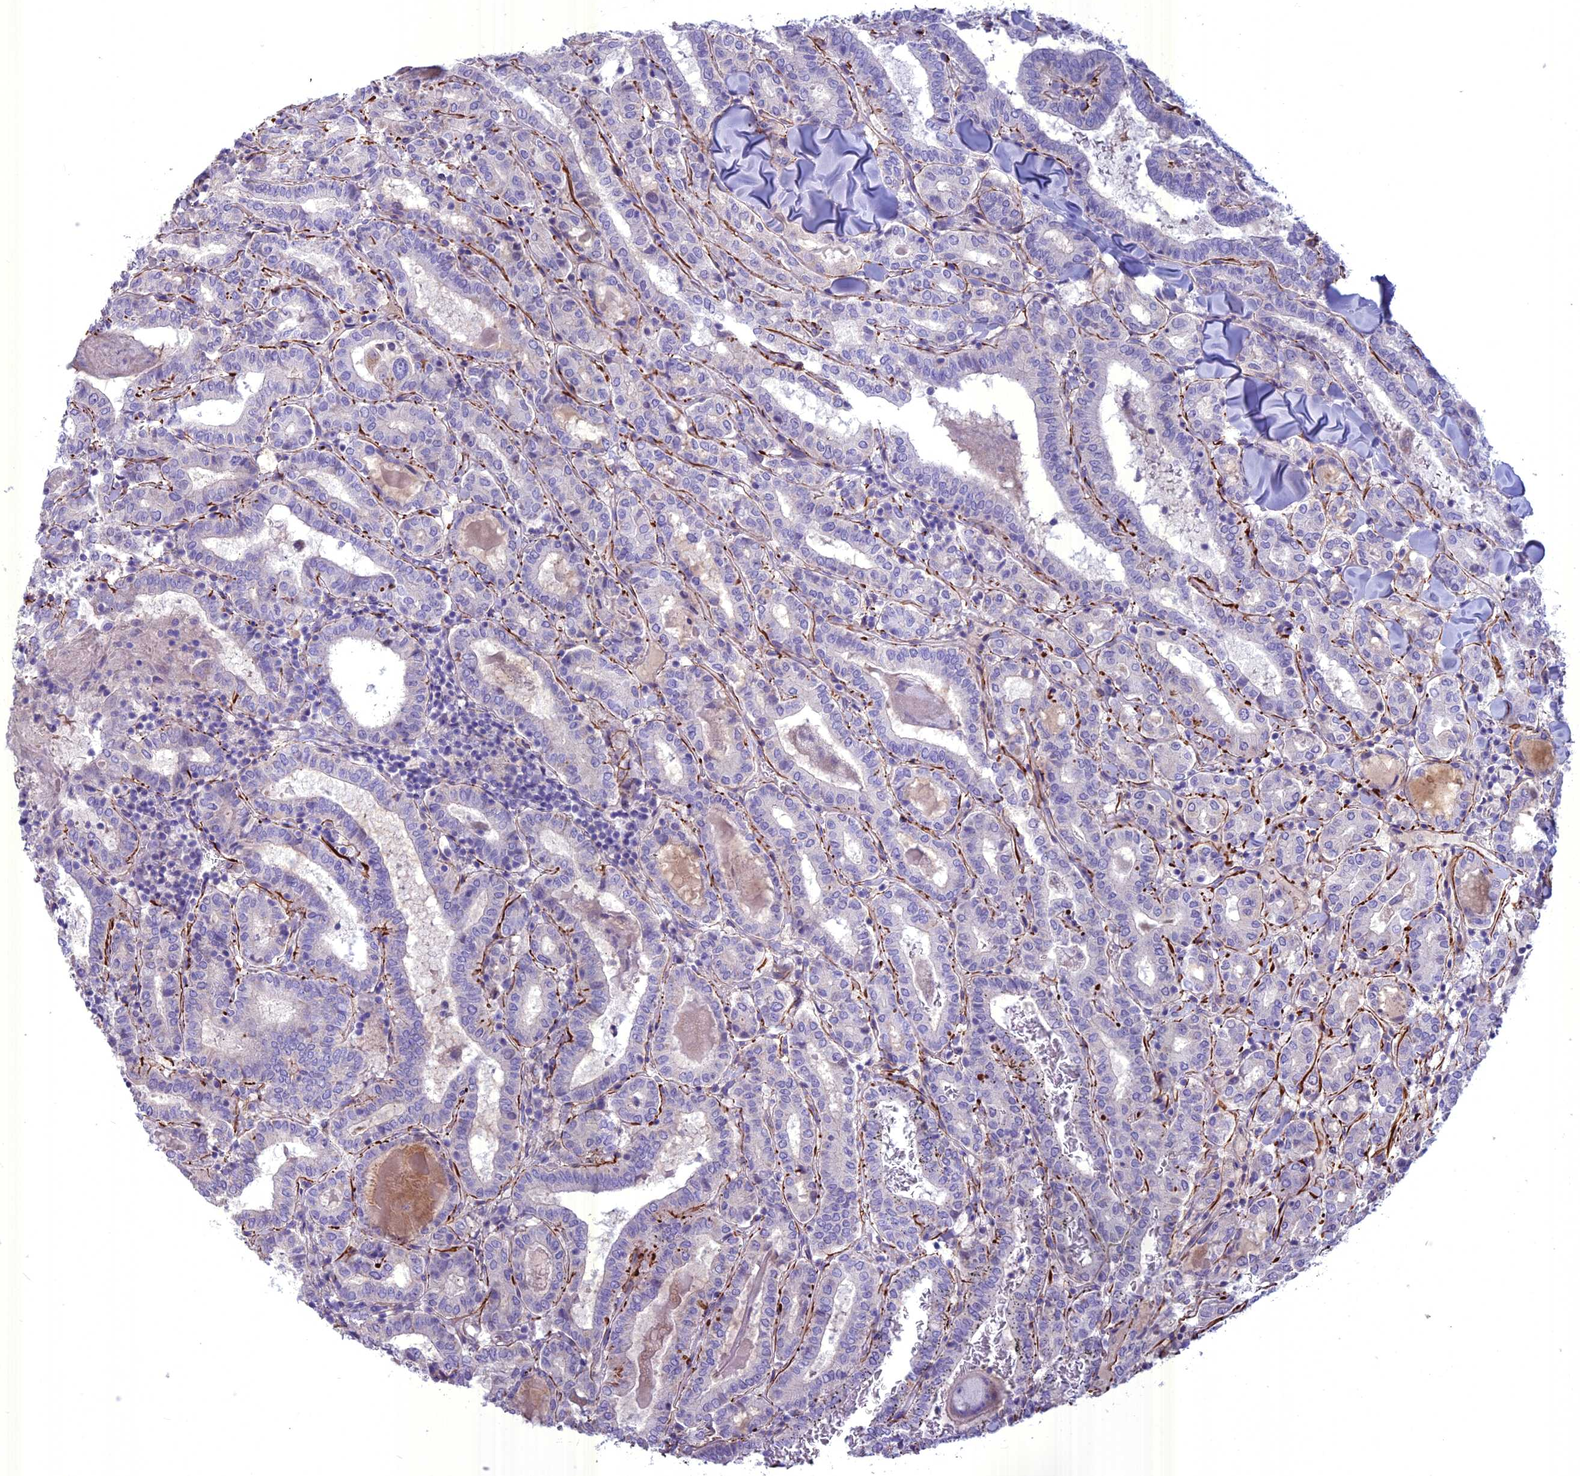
{"staining": {"intensity": "negative", "quantity": "none", "location": "none"}, "tissue": "thyroid cancer", "cell_type": "Tumor cells", "image_type": "cancer", "snomed": [{"axis": "morphology", "description": "Papillary adenocarcinoma, NOS"}, {"axis": "topography", "description": "Thyroid gland"}], "caption": "An IHC histopathology image of thyroid cancer (papillary adenocarcinoma) is shown. There is no staining in tumor cells of thyroid cancer (papillary adenocarcinoma). (DAB immunohistochemistry (IHC), high magnification).", "gene": "SPHKAP", "patient": {"sex": "female", "age": 72}}